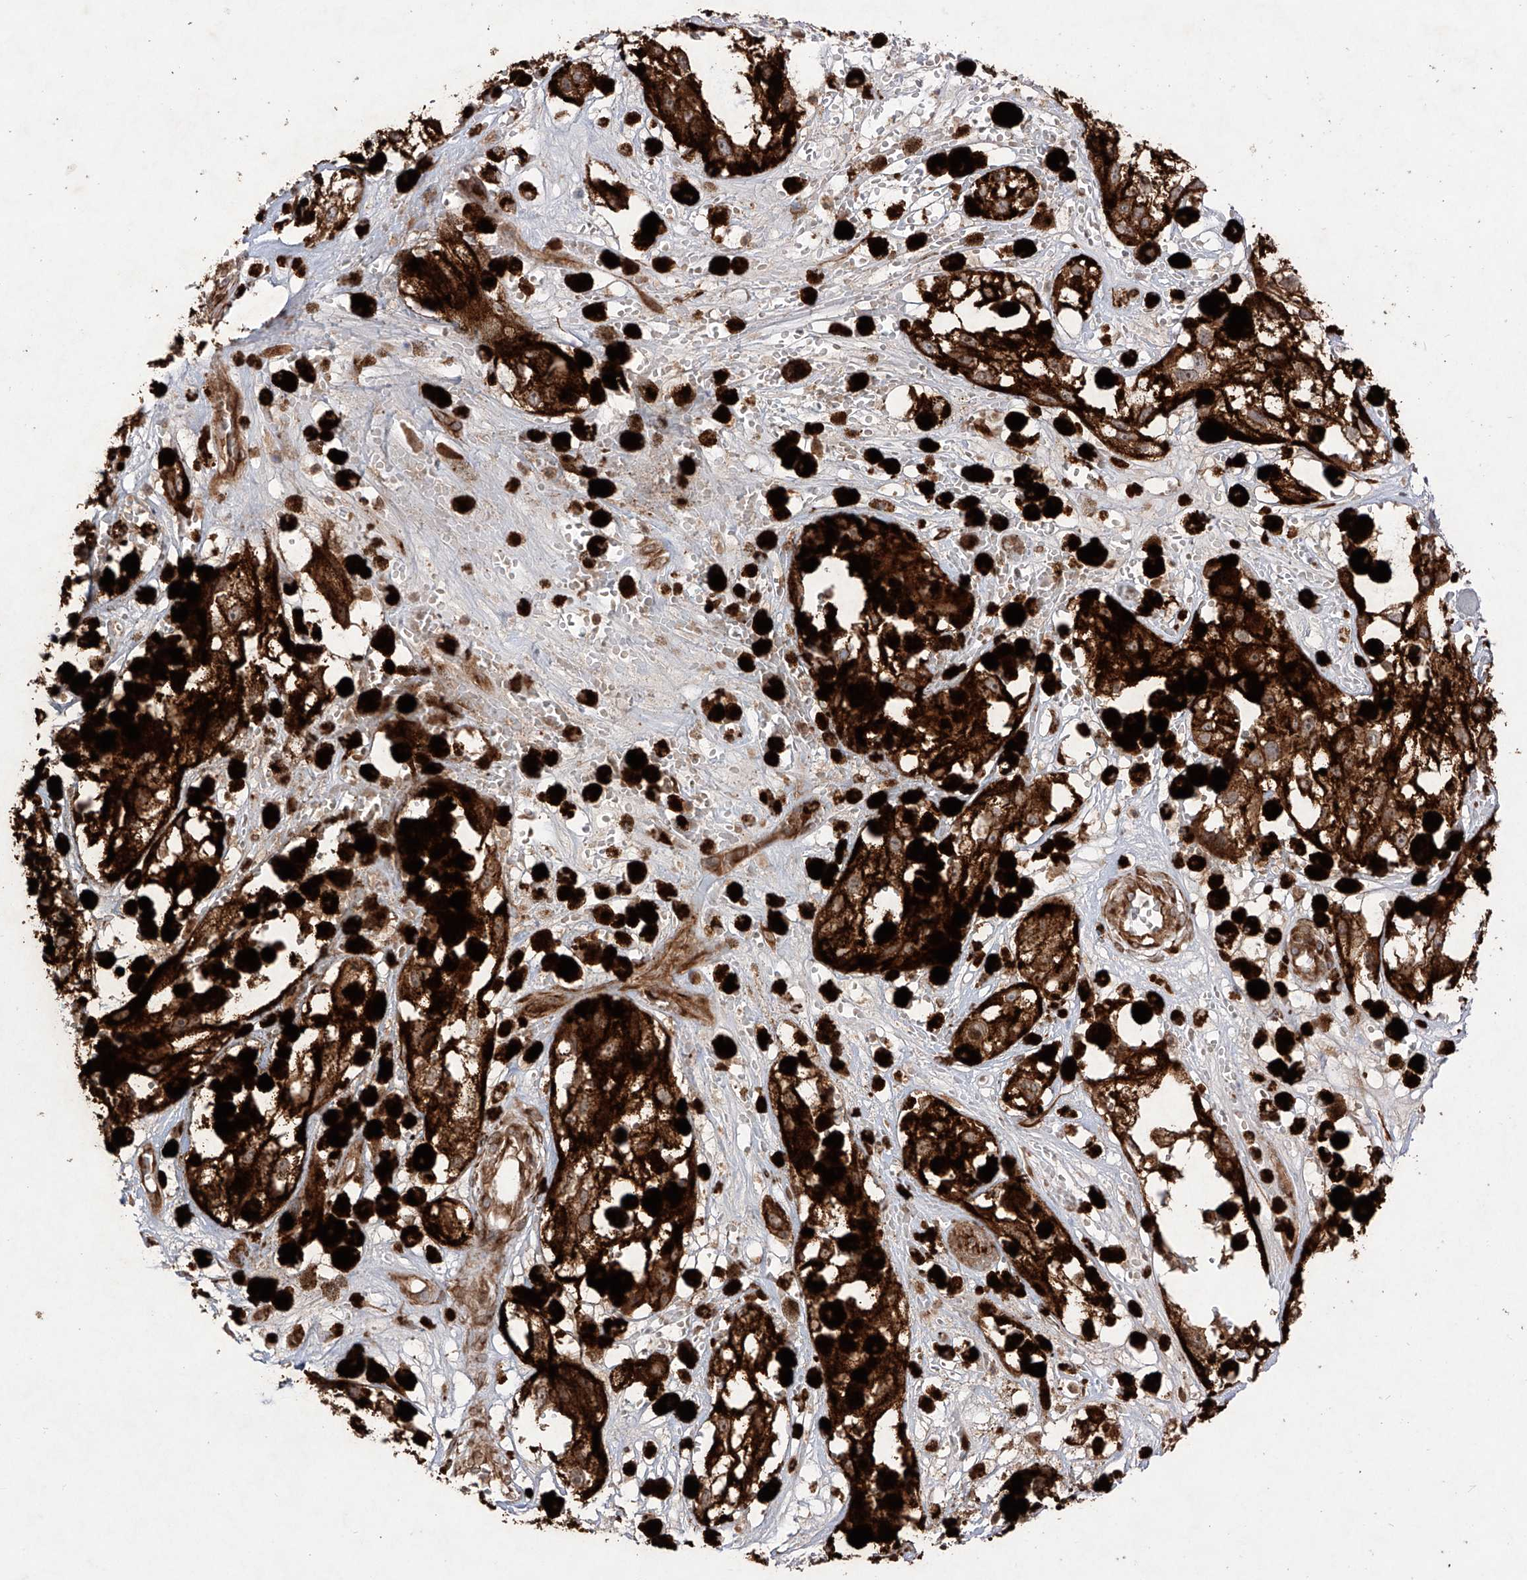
{"staining": {"intensity": "moderate", "quantity": ">75%", "location": "cytoplasmic/membranous"}, "tissue": "melanoma", "cell_type": "Tumor cells", "image_type": "cancer", "snomed": [{"axis": "morphology", "description": "Malignant melanoma, NOS"}, {"axis": "topography", "description": "Skin"}], "caption": "DAB (3,3'-diaminobenzidine) immunohistochemical staining of malignant melanoma reveals moderate cytoplasmic/membranous protein staining in about >75% of tumor cells.", "gene": "YKT6", "patient": {"sex": "male", "age": 88}}